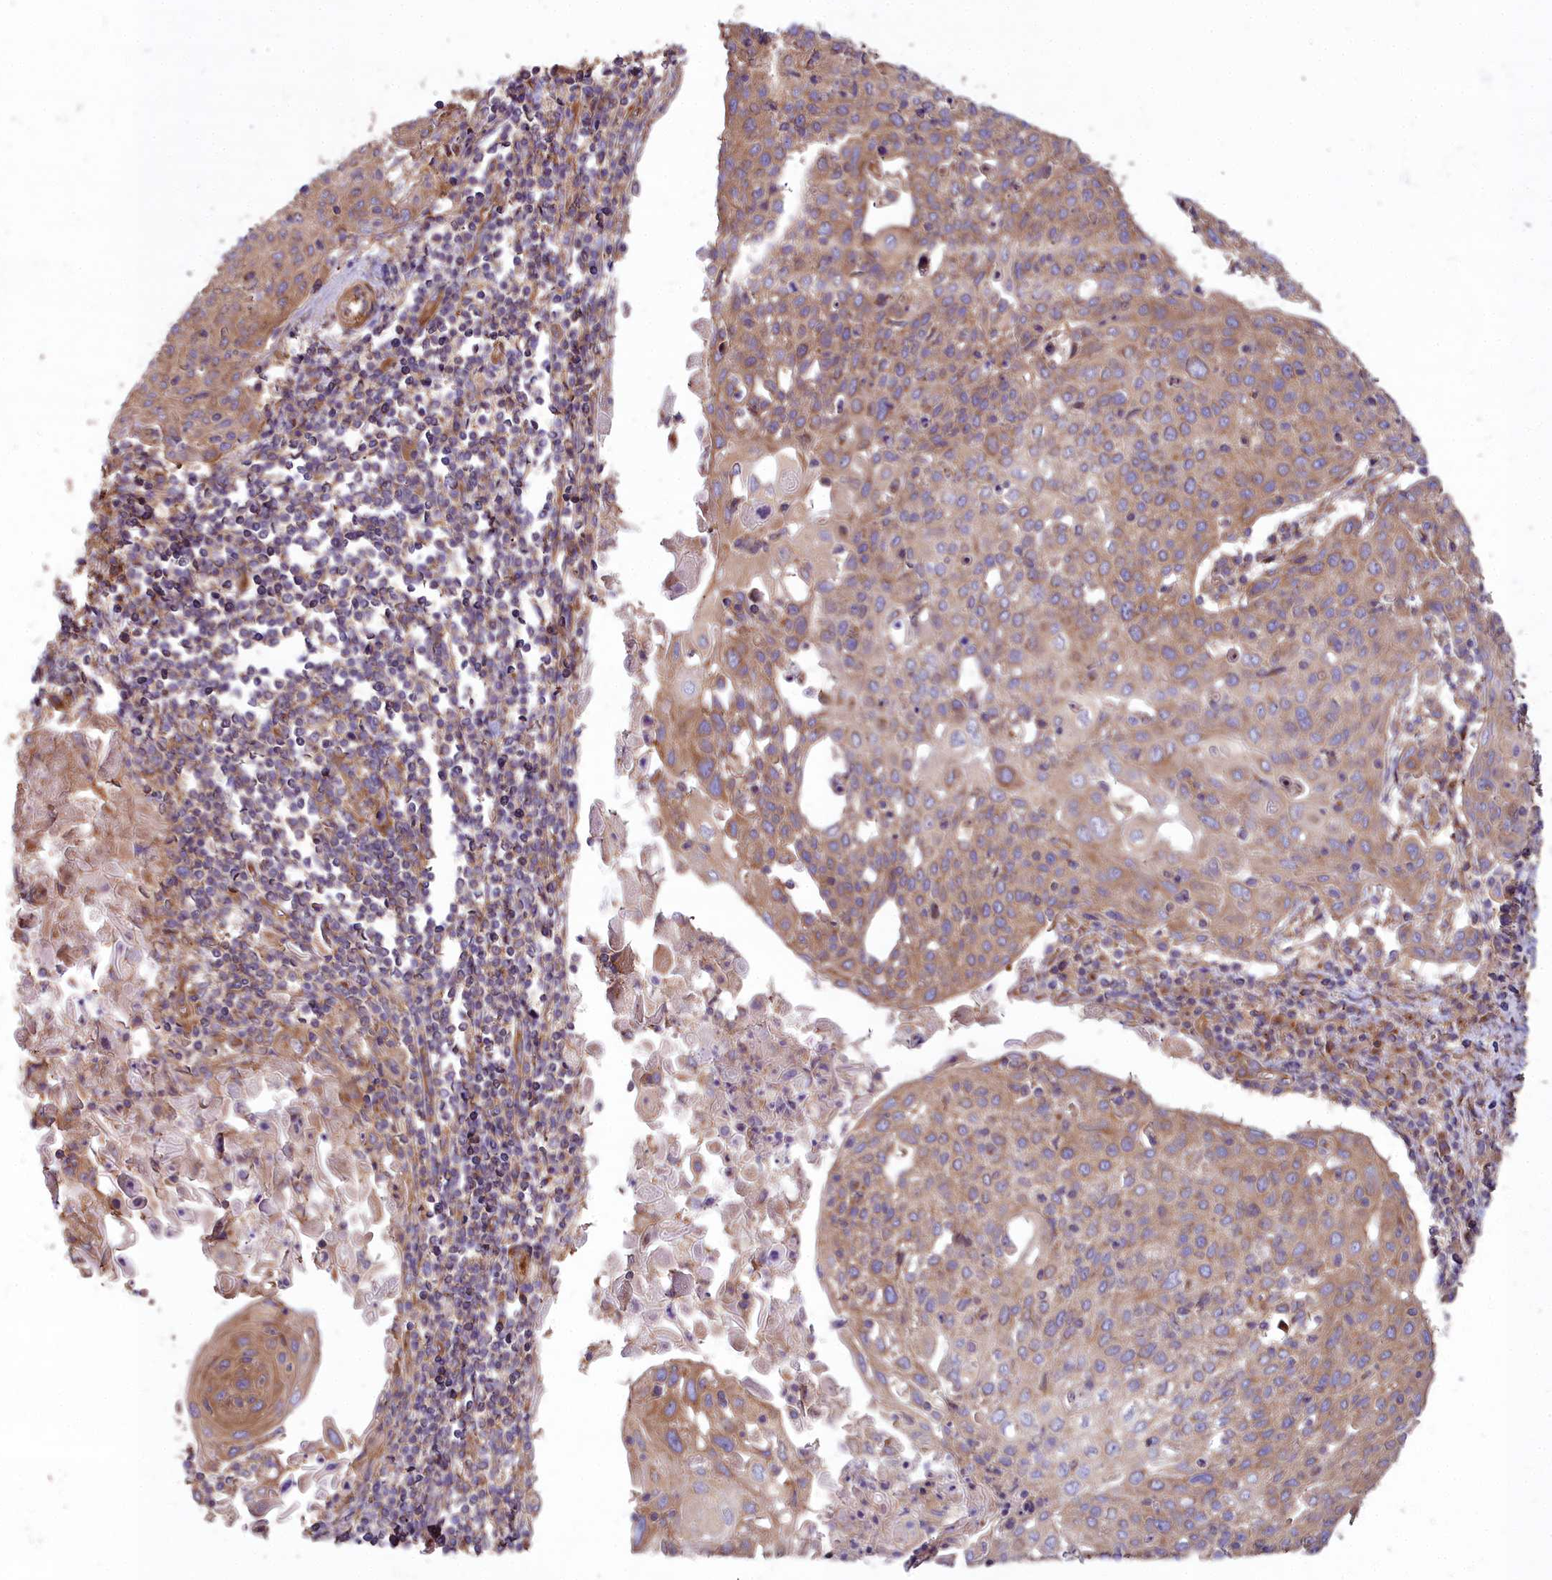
{"staining": {"intensity": "moderate", "quantity": ">75%", "location": "cytoplasmic/membranous"}, "tissue": "cervical cancer", "cell_type": "Tumor cells", "image_type": "cancer", "snomed": [{"axis": "morphology", "description": "Squamous cell carcinoma, NOS"}, {"axis": "topography", "description": "Cervix"}], "caption": "The image reveals immunohistochemical staining of squamous cell carcinoma (cervical). There is moderate cytoplasmic/membranous expression is present in about >75% of tumor cells.", "gene": "DCTN3", "patient": {"sex": "female", "age": 67}}